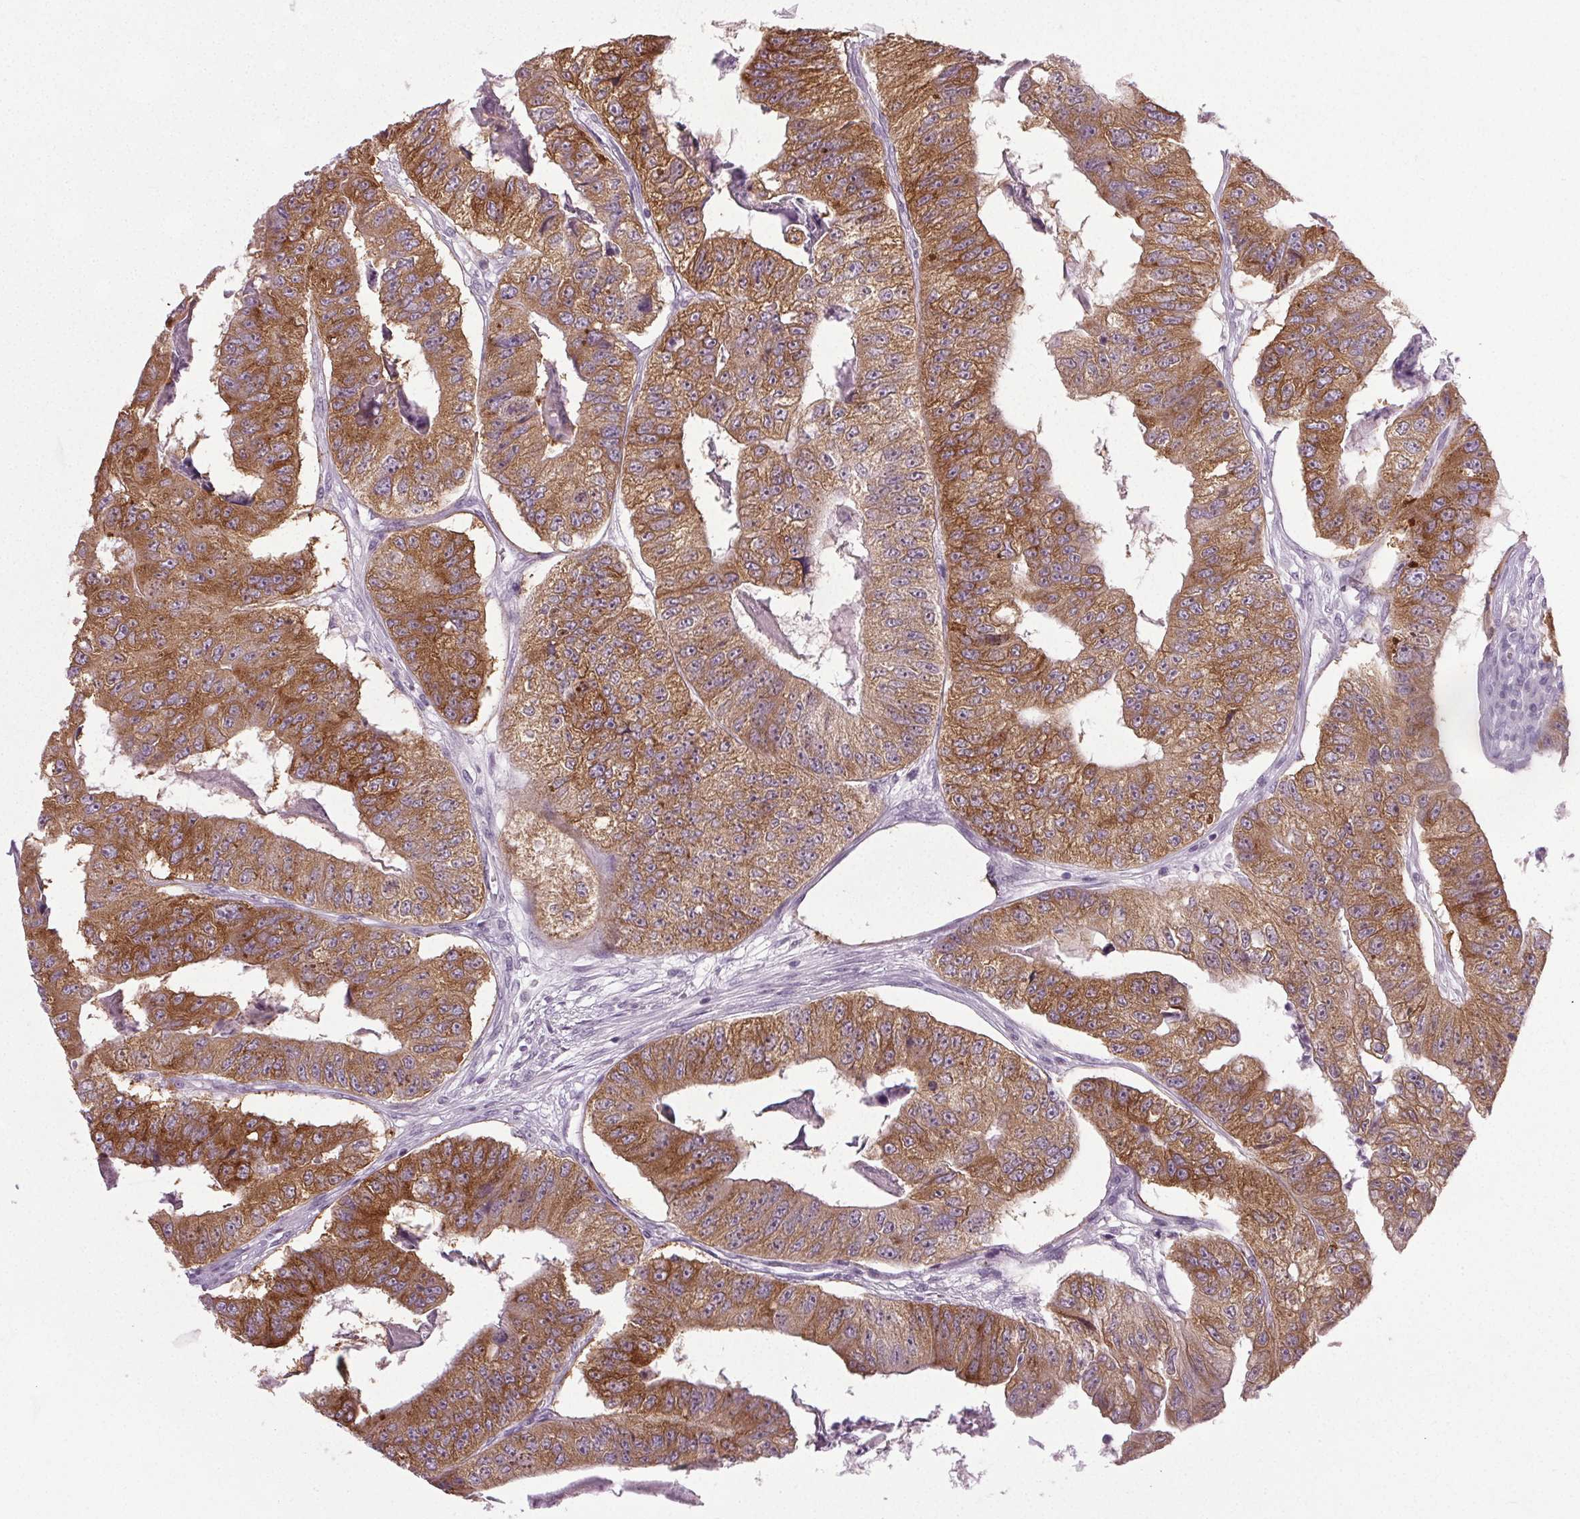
{"staining": {"intensity": "moderate", "quantity": ">75%", "location": "cytoplasmic/membranous"}, "tissue": "colorectal cancer", "cell_type": "Tumor cells", "image_type": "cancer", "snomed": [{"axis": "morphology", "description": "Adenocarcinoma, NOS"}, {"axis": "topography", "description": "Colon"}], "caption": "Colorectal adenocarcinoma tissue exhibits moderate cytoplasmic/membranous staining in approximately >75% of tumor cells, visualized by immunohistochemistry. (DAB IHC with brightfield microscopy, high magnification).", "gene": "IGF2BP1", "patient": {"sex": "female", "age": 67}}